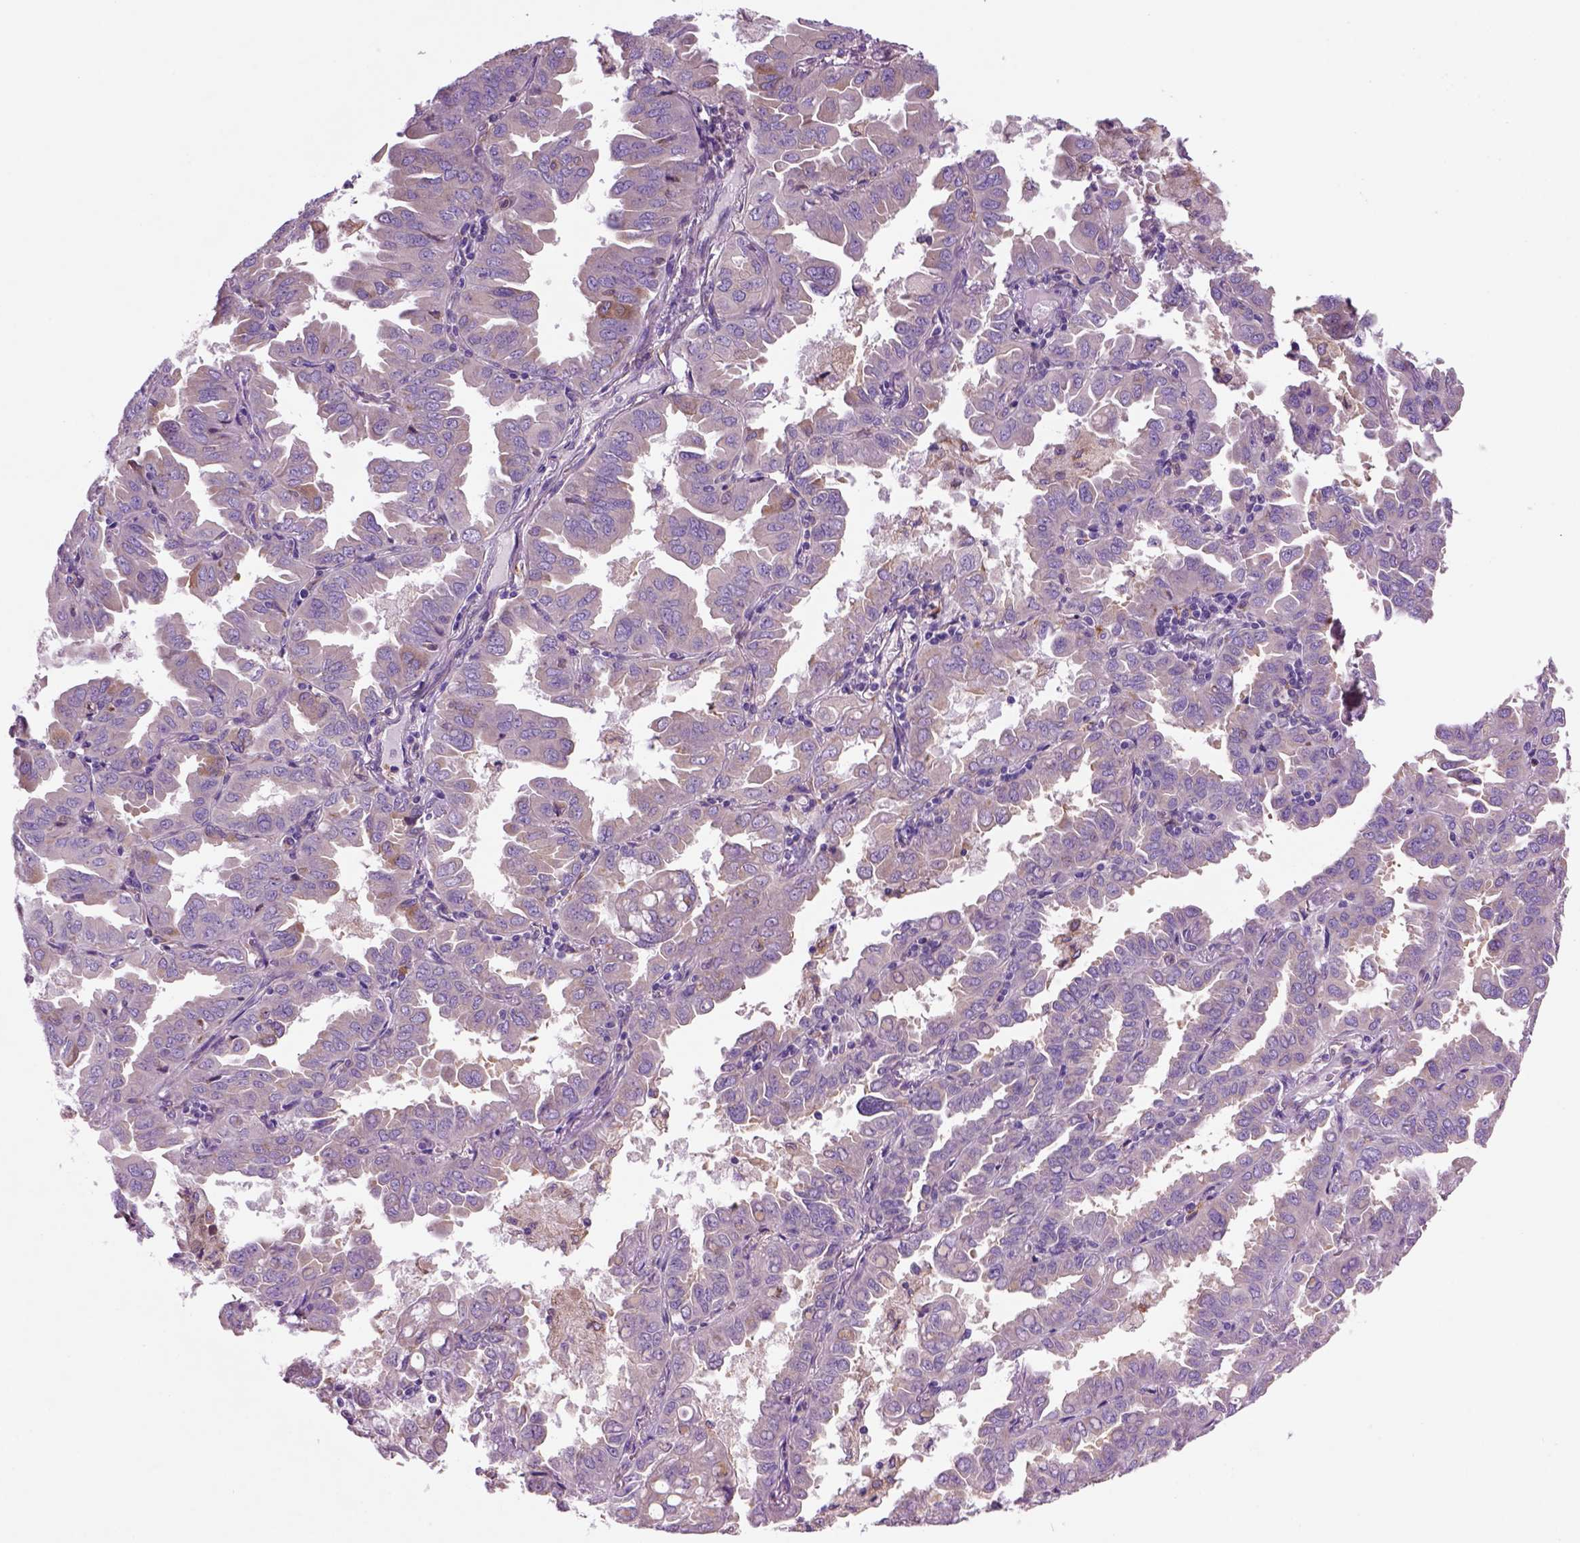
{"staining": {"intensity": "moderate", "quantity": "<25%", "location": "cytoplasmic/membranous"}, "tissue": "lung cancer", "cell_type": "Tumor cells", "image_type": "cancer", "snomed": [{"axis": "morphology", "description": "Adenocarcinoma, NOS"}, {"axis": "topography", "description": "Lung"}], "caption": "A brown stain labels moderate cytoplasmic/membranous positivity of a protein in lung cancer tumor cells.", "gene": "PIAS3", "patient": {"sex": "male", "age": 64}}